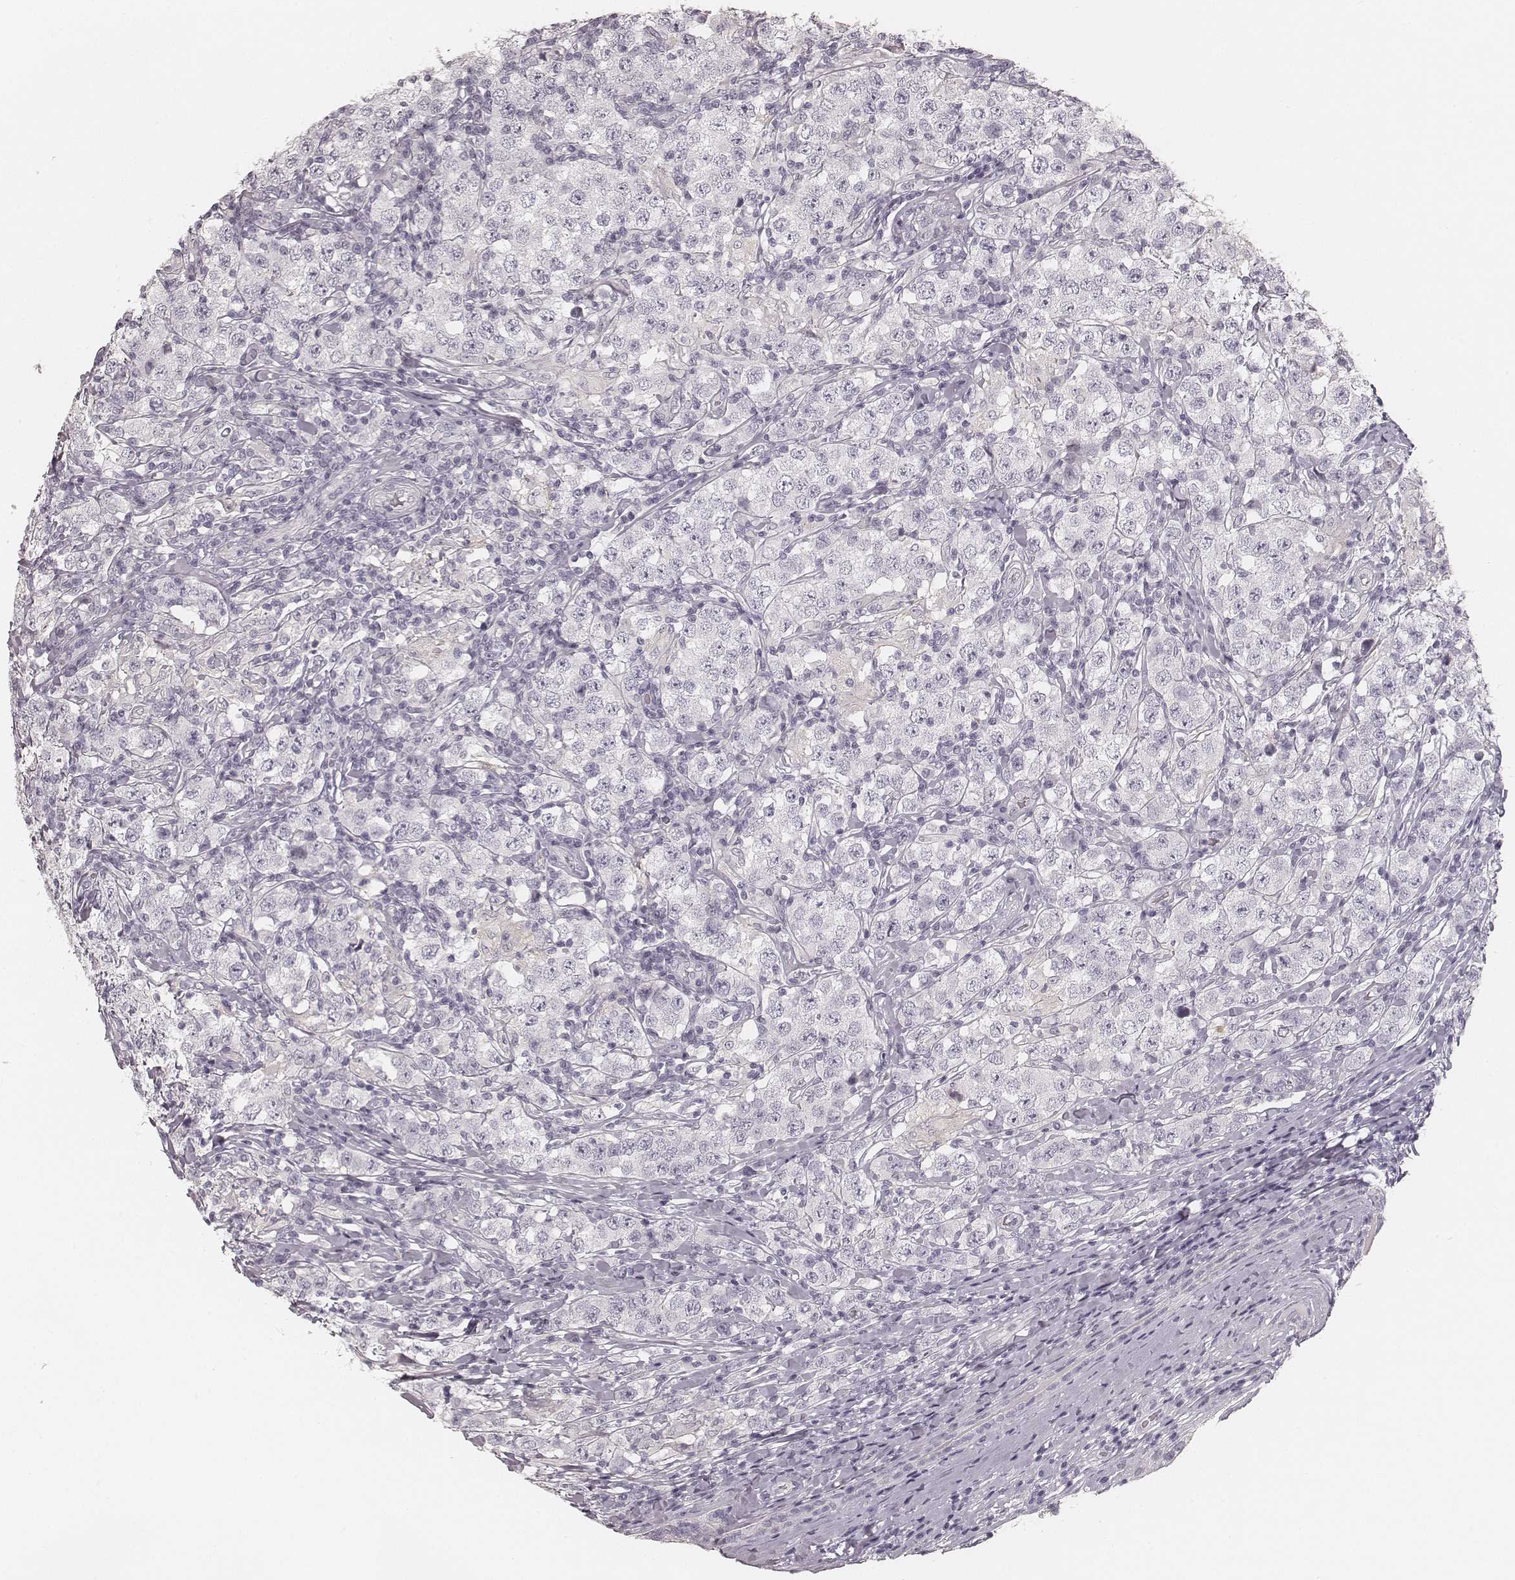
{"staining": {"intensity": "negative", "quantity": "none", "location": "none"}, "tissue": "testis cancer", "cell_type": "Tumor cells", "image_type": "cancer", "snomed": [{"axis": "morphology", "description": "Seminoma, NOS"}, {"axis": "morphology", "description": "Carcinoma, Embryonal, NOS"}, {"axis": "topography", "description": "Testis"}], "caption": "The photomicrograph demonstrates no staining of tumor cells in testis cancer (embryonal carcinoma).", "gene": "HNF4G", "patient": {"sex": "male", "age": 41}}